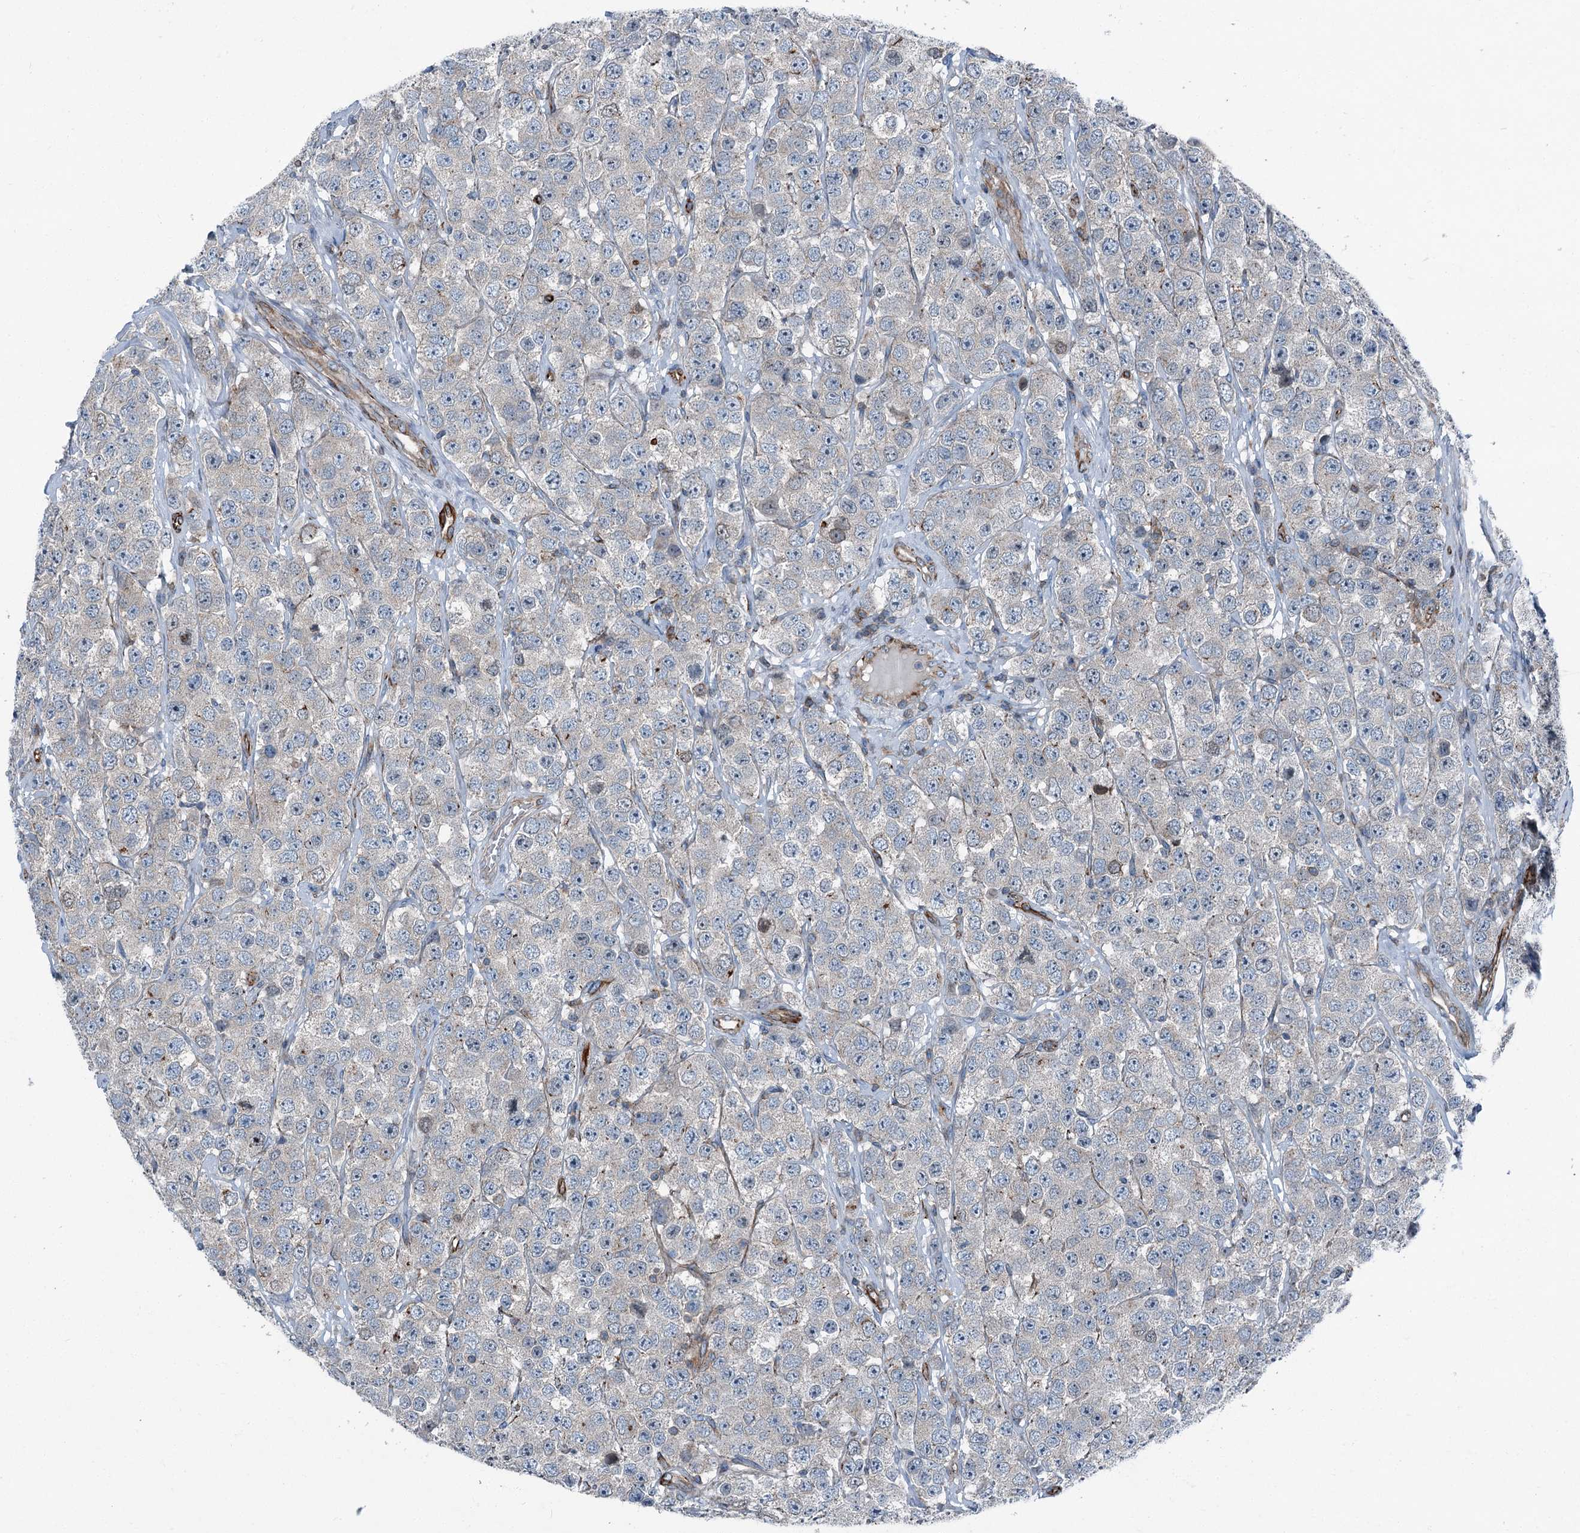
{"staining": {"intensity": "weak", "quantity": "25%-75%", "location": "cytoplasmic/membranous"}, "tissue": "testis cancer", "cell_type": "Tumor cells", "image_type": "cancer", "snomed": [{"axis": "morphology", "description": "Seminoma, NOS"}, {"axis": "topography", "description": "Testis"}], "caption": "This is a histology image of IHC staining of testis seminoma, which shows weak staining in the cytoplasmic/membranous of tumor cells.", "gene": "AXL", "patient": {"sex": "male", "age": 28}}